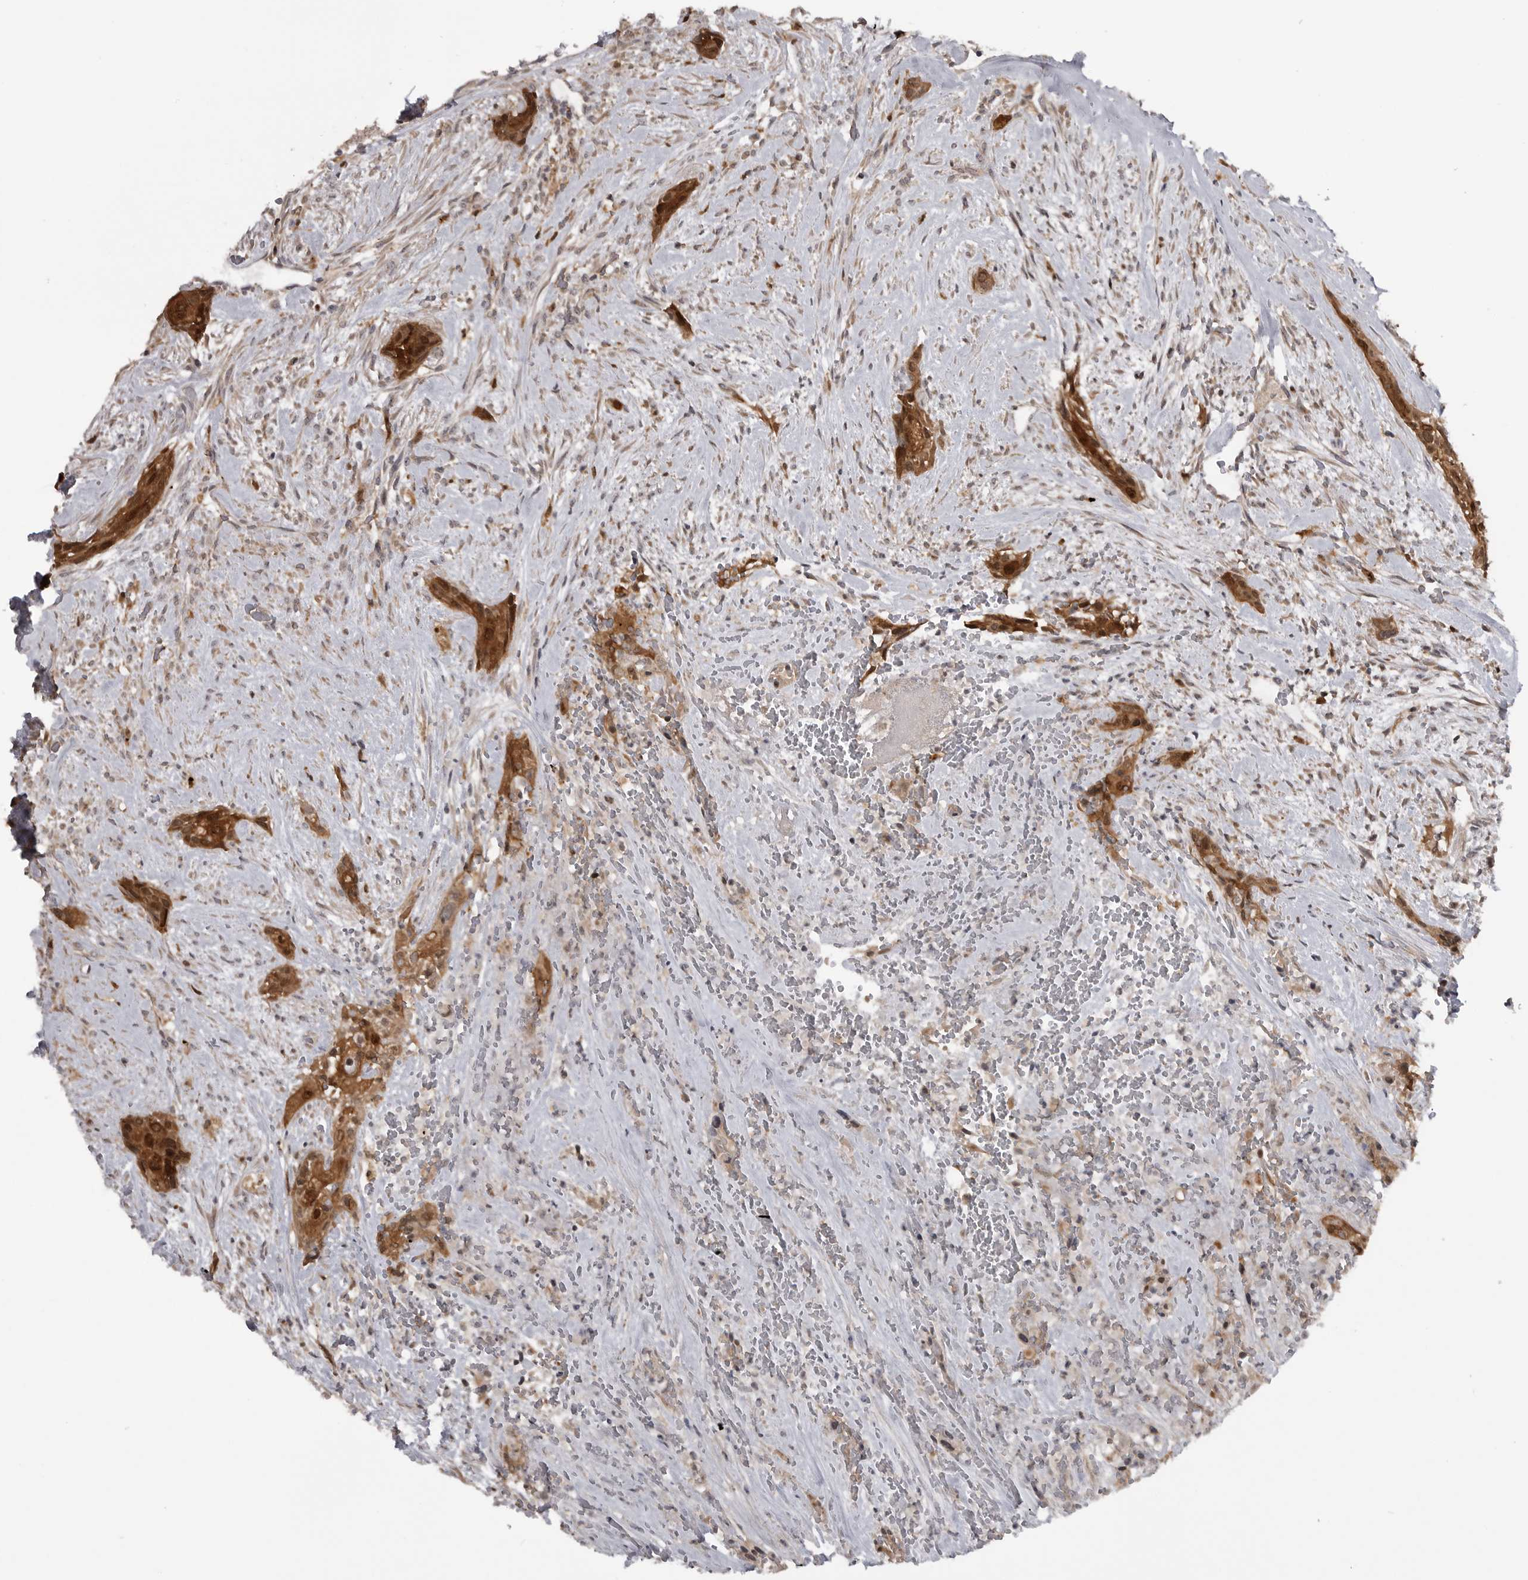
{"staining": {"intensity": "strong", "quantity": ">75%", "location": "cytoplasmic/membranous,nuclear"}, "tissue": "urothelial cancer", "cell_type": "Tumor cells", "image_type": "cancer", "snomed": [{"axis": "morphology", "description": "Urothelial carcinoma, High grade"}, {"axis": "topography", "description": "Urinary bladder"}], "caption": "A photomicrograph of human high-grade urothelial carcinoma stained for a protein shows strong cytoplasmic/membranous and nuclear brown staining in tumor cells.", "gene": "MAPK13", "patient": {"sex": "male", "age": 35}}